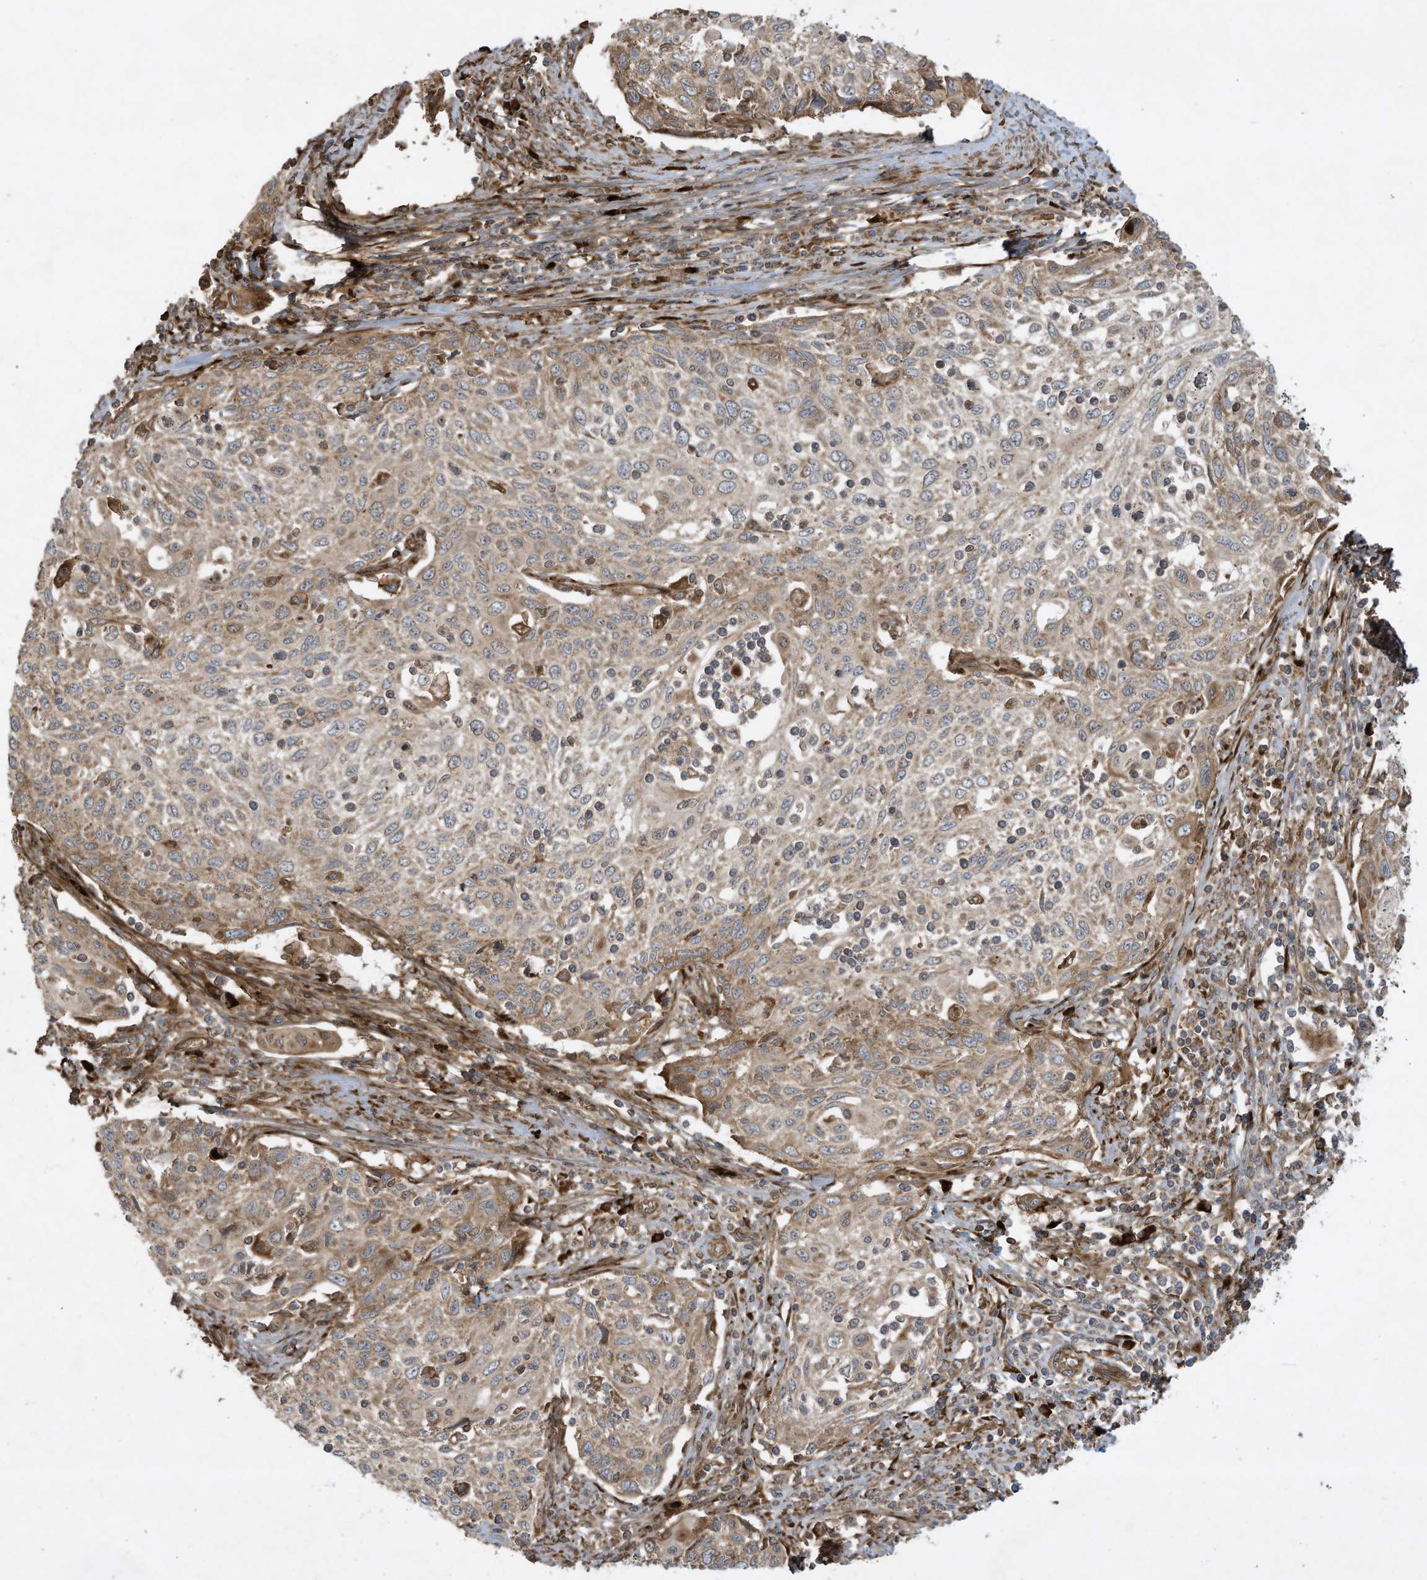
{"staining": {"intensity": "moderate", "quantity": "25%-75%", "location": "cytoplasmic/membranous"}, "tissue": "cervical cancer", "cell_type": "Tumor cells", "image_type": "cancer", "snomed": [{"axis": "morphology", "description": "Squamous cell carcinoma, NOS"}, {"axis": "topography", "description": "Cervix"}], "caption": "The image reveals staining of cervical cancer (squamous cell carcinoma), revealing moderate cytoplasmic/membranous protein positivity (brown color) within tumor cells. (Stains: DAB (3,3'-diaminobenzidine) in brown, nuclei in blue, Microscopy: brightfield microscopy at high magnification).", "gene": "DDIT4", "patient": {"sex": "female", "age": 70}}